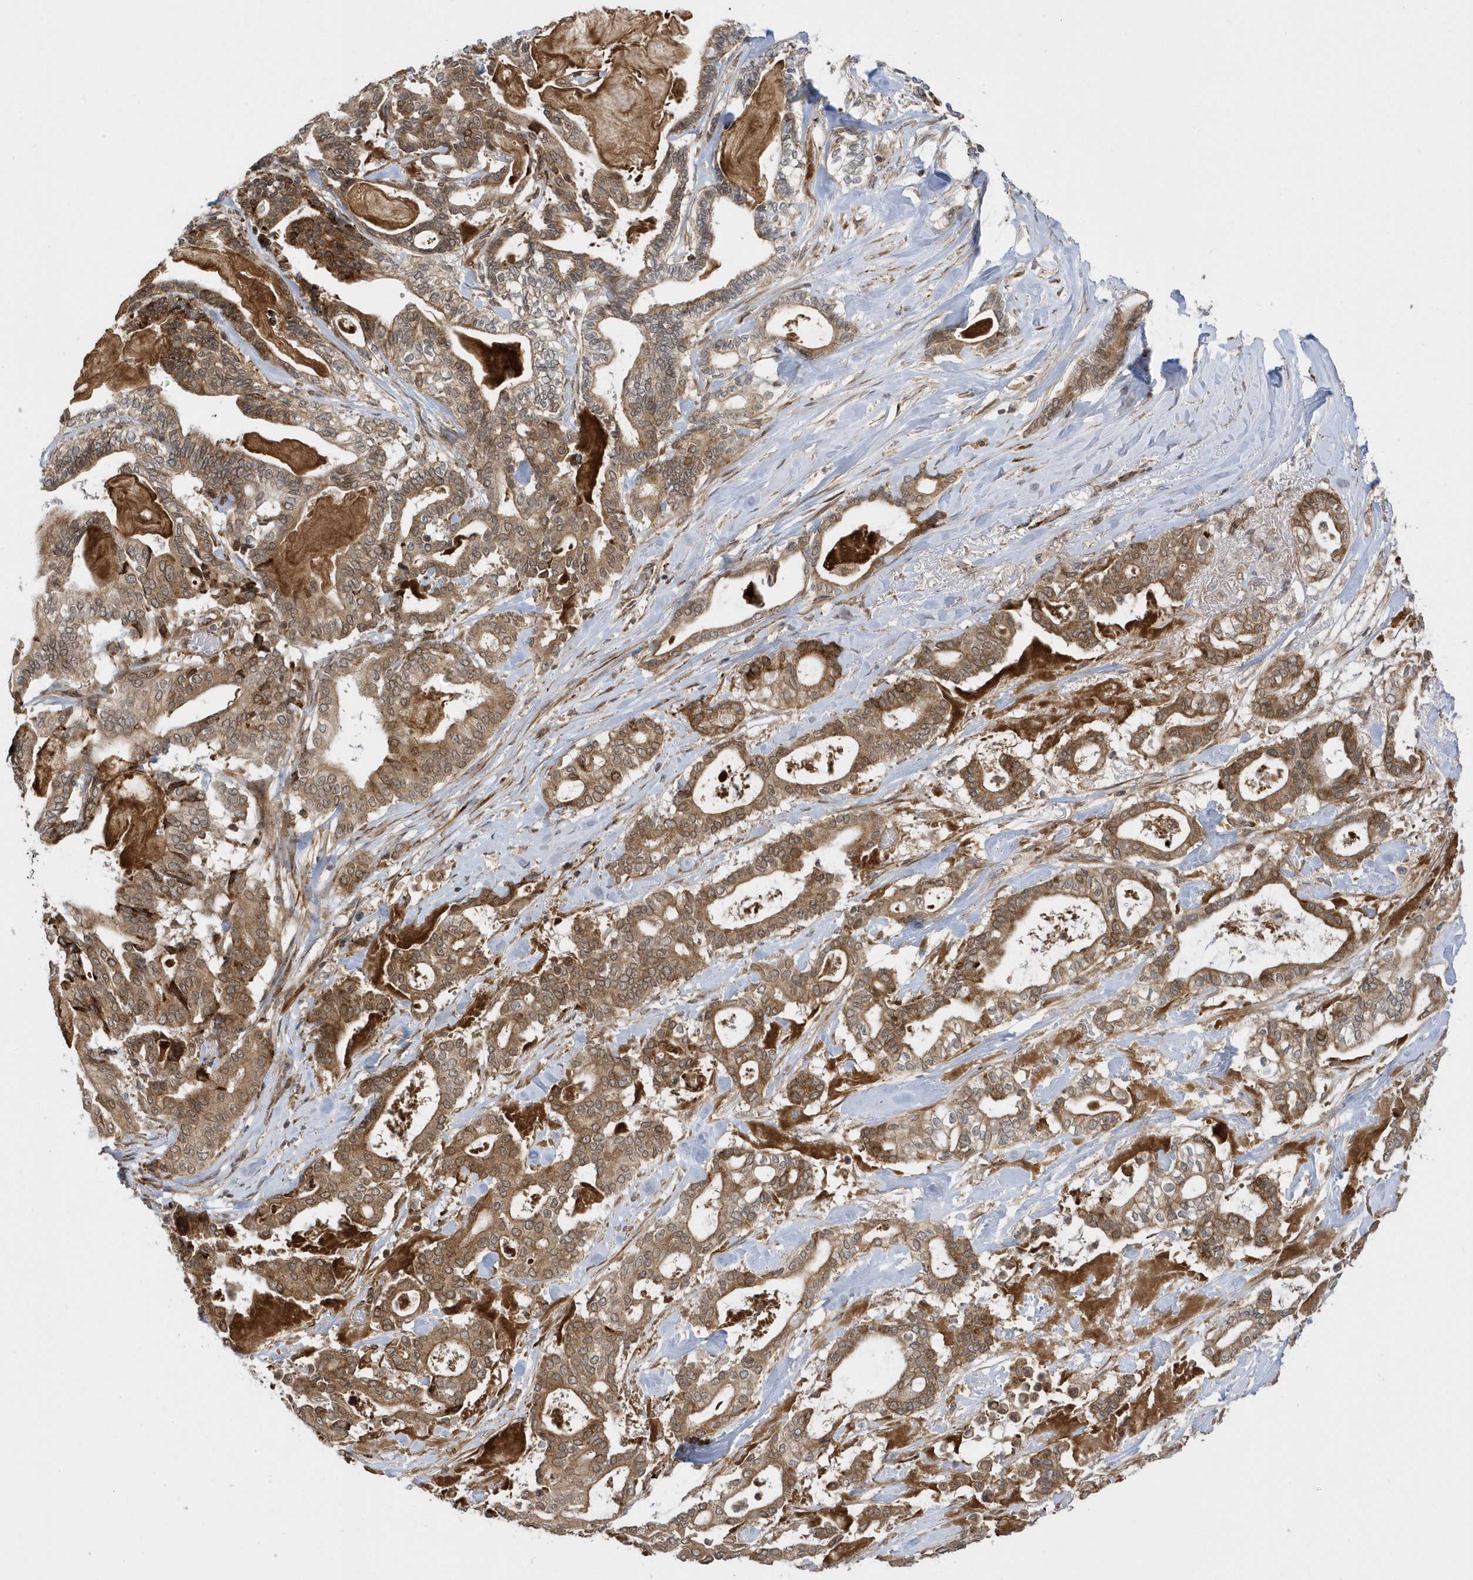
{"staining": {"intensity": "moderate", "quantity": ">75%", "location": "cytoplasmic/membranous"}, "tissue": "pancreatic cancer", "cell_type": "Tumor cells", "image_type": "cancer", "snomed": [{"axis": "morphology", "description": "Adenocarcinoma, NOS"}, {"axis": "topography", "description": "Pancreas"}], "caption": "Pancreatic cancer stained with DAB immunohistochemistry (IHC) shows medium levels of moderate cytoplasmic/membranous positivity in approximately >75% of tumor cells.", "gene": "METTL21A", "patient": {"sex": "male", "age": 63}}